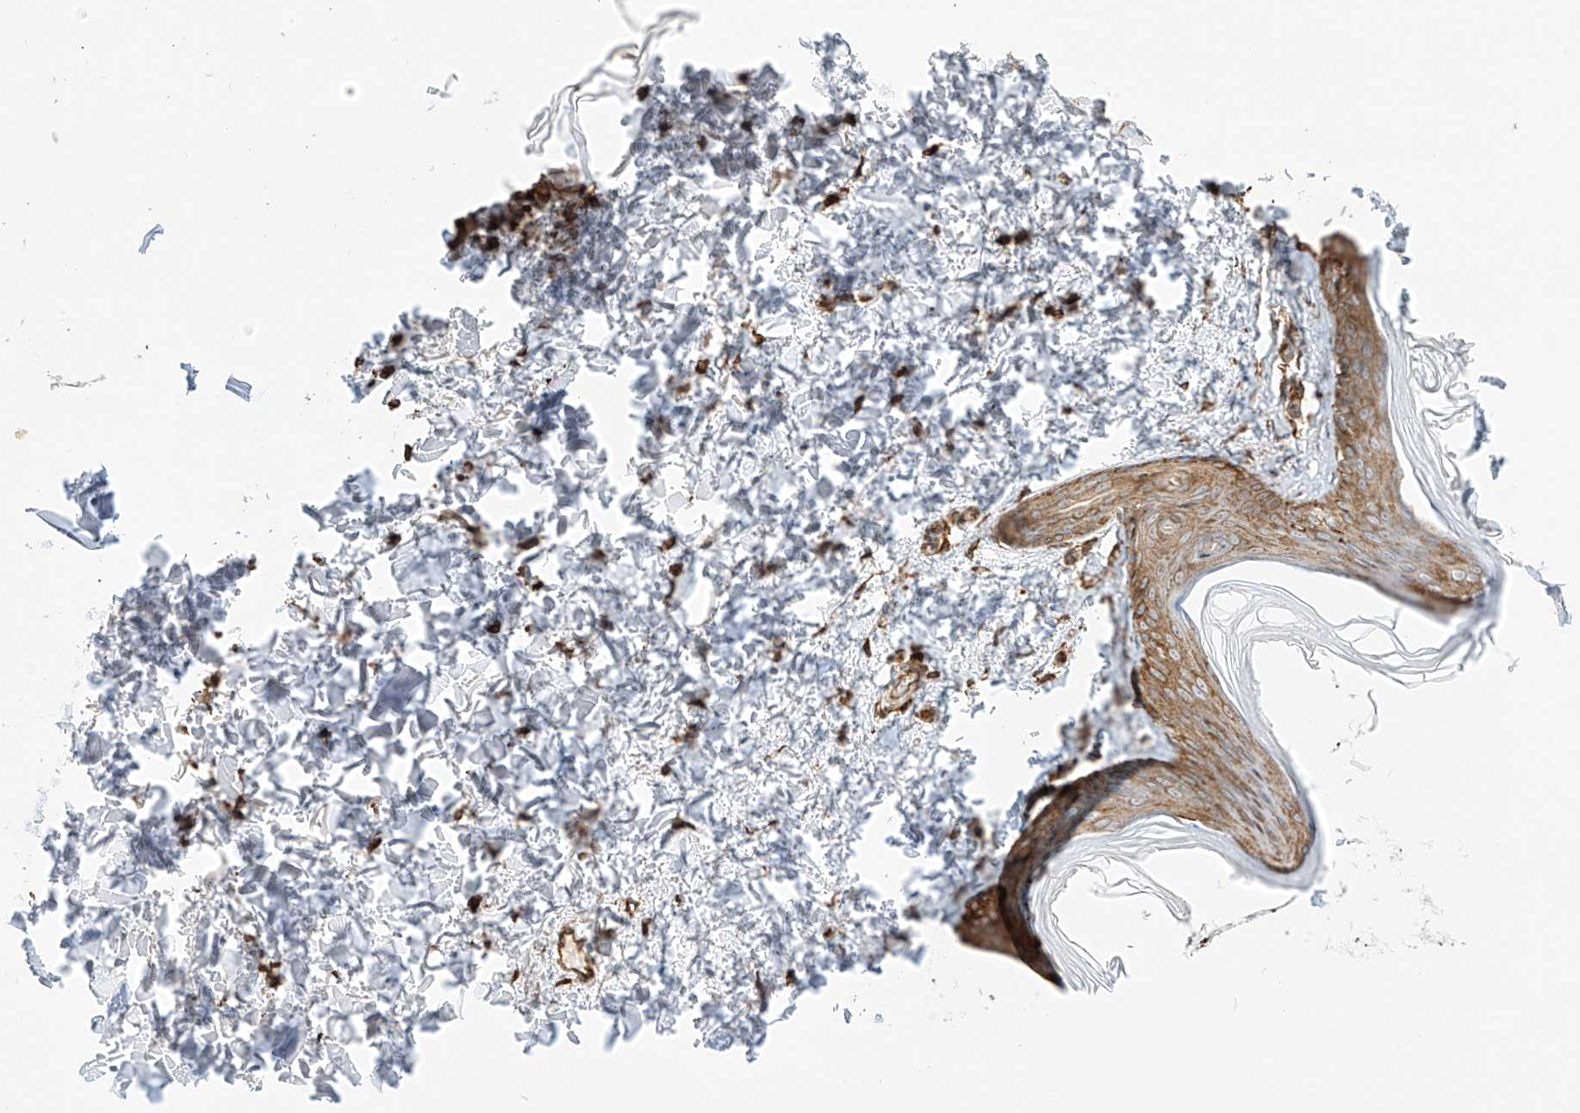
{"staining": {"intensity": "moderate", "quantity": ">75%", "location": "cytoplasmic/membranous"}, "tissue": "skin", "cell_type": "Fibroblasts", "image_type": "normal", "snomed": [{"axis": "morphology", "description": "Normal tissue, NOS"}, {"axis": "topography", "description": "Skin"}], "caption": "IHC photomicrograph of unremarkable skin: human skin stained using immunohistochemistry exhibits medium levels of moderate protein expression localized specifically in the cytoplasmic/membranous of fibroblasts, appearing as a cytoplasmic/membranous brown color.", "gene": "XKR3", "patient": {"sex": "female", "age": 27}}